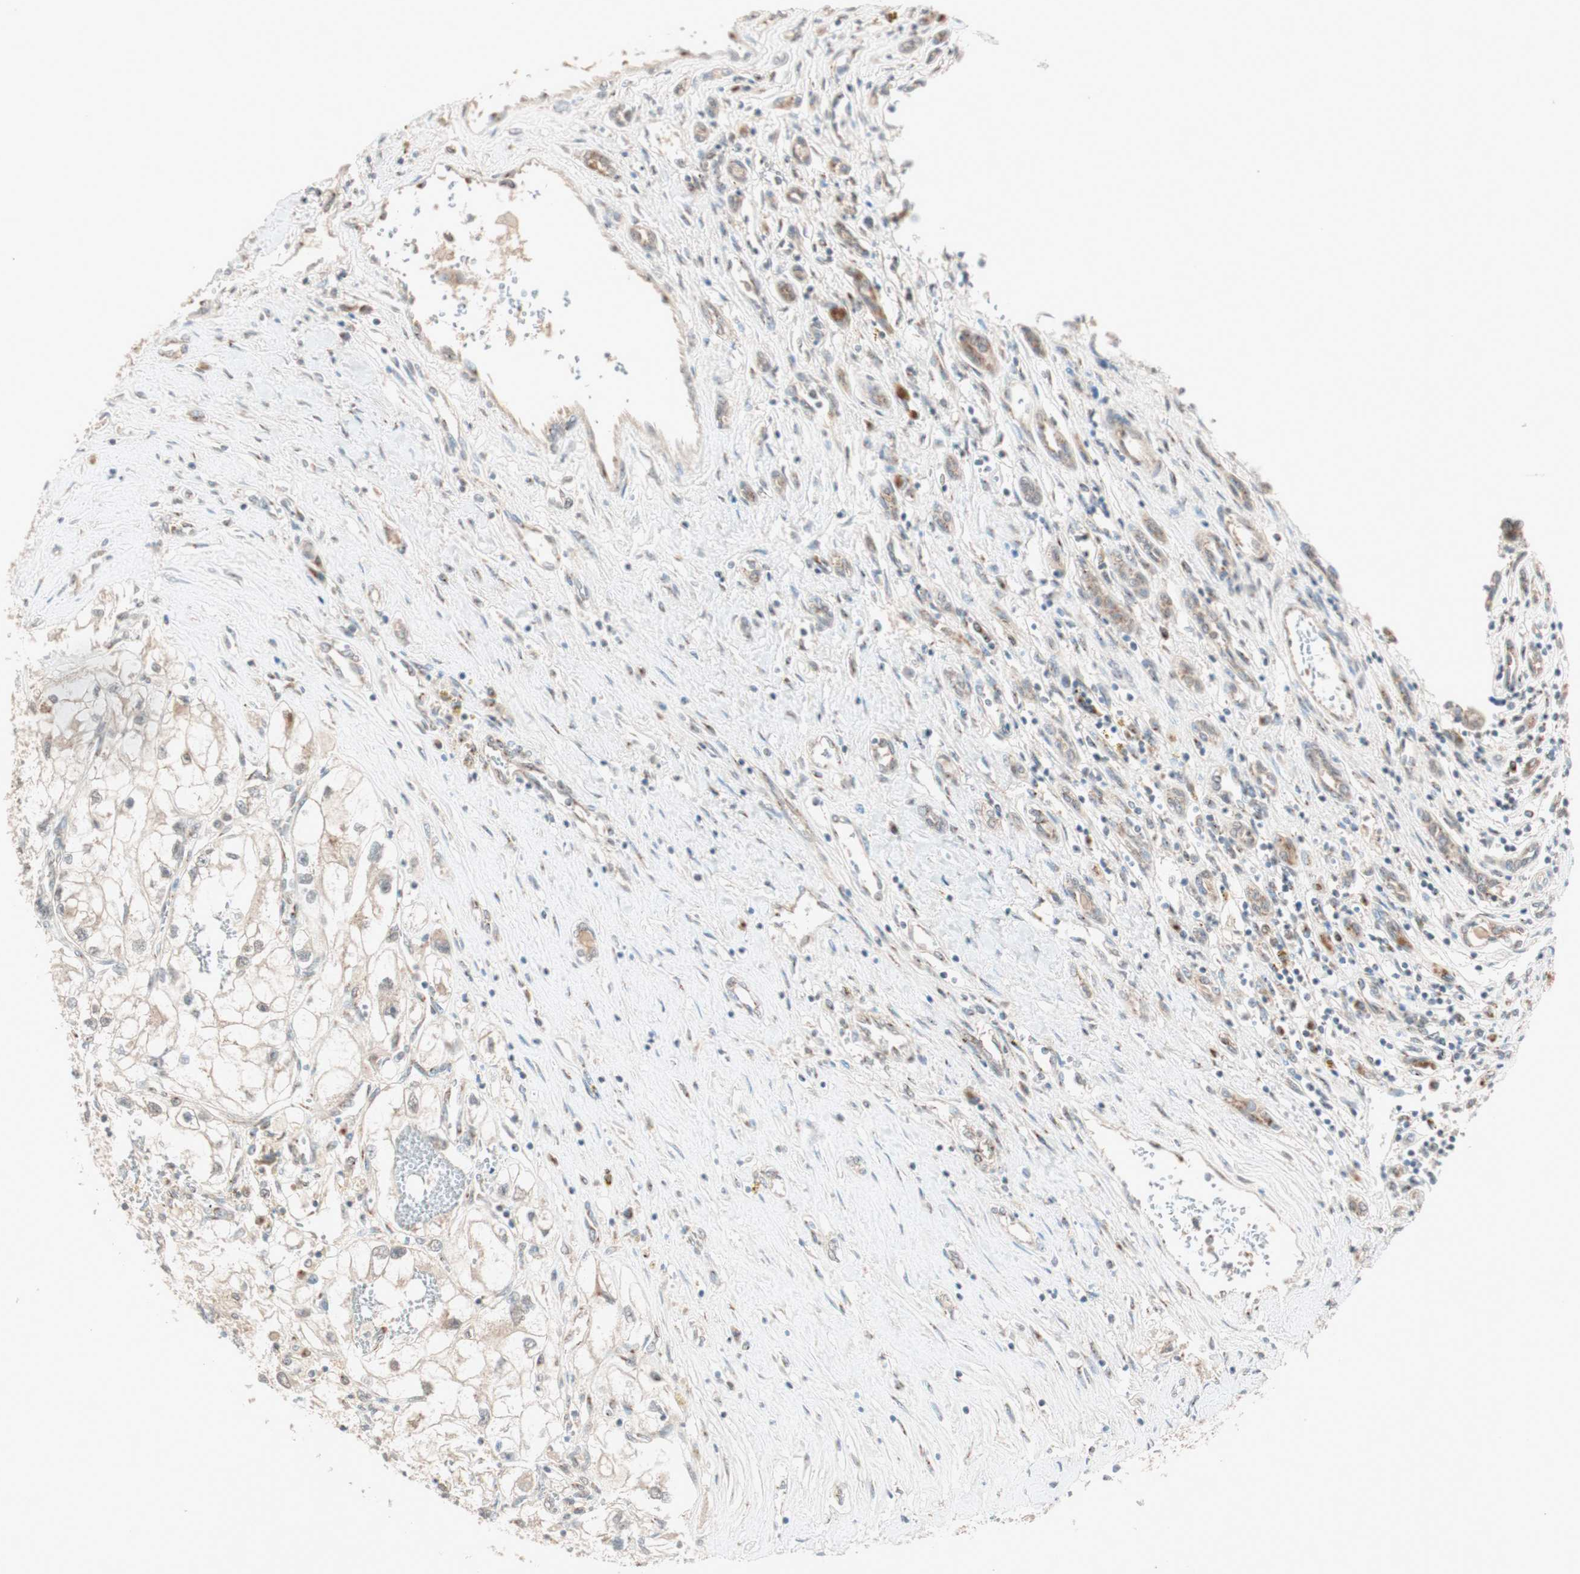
{"staining": {"intensity": "weak", "quantity": "<25%", "location": "cytoplasmic/membranous"}, "tissue": "renal cancer", "cell_type": "Tumor cells", "image_type": "cancer", "snomed": [{"axis": "morphology", "description": "Adenocarcinoma, NOS"}, {"axis": "topography", "description": "Kidney"}], "caption": "A high-resolution micrograph shows IHC staining of renal cancer, which displays no significant staining in tumor cells. (Stains: DAB immunohistochemistry (IHC) with hematoxylin counter stain, Microscopy: brightfield microscopy at high magnification).", "gene": "SEC16A", "patient": {"sex": "female", "age": 70}}